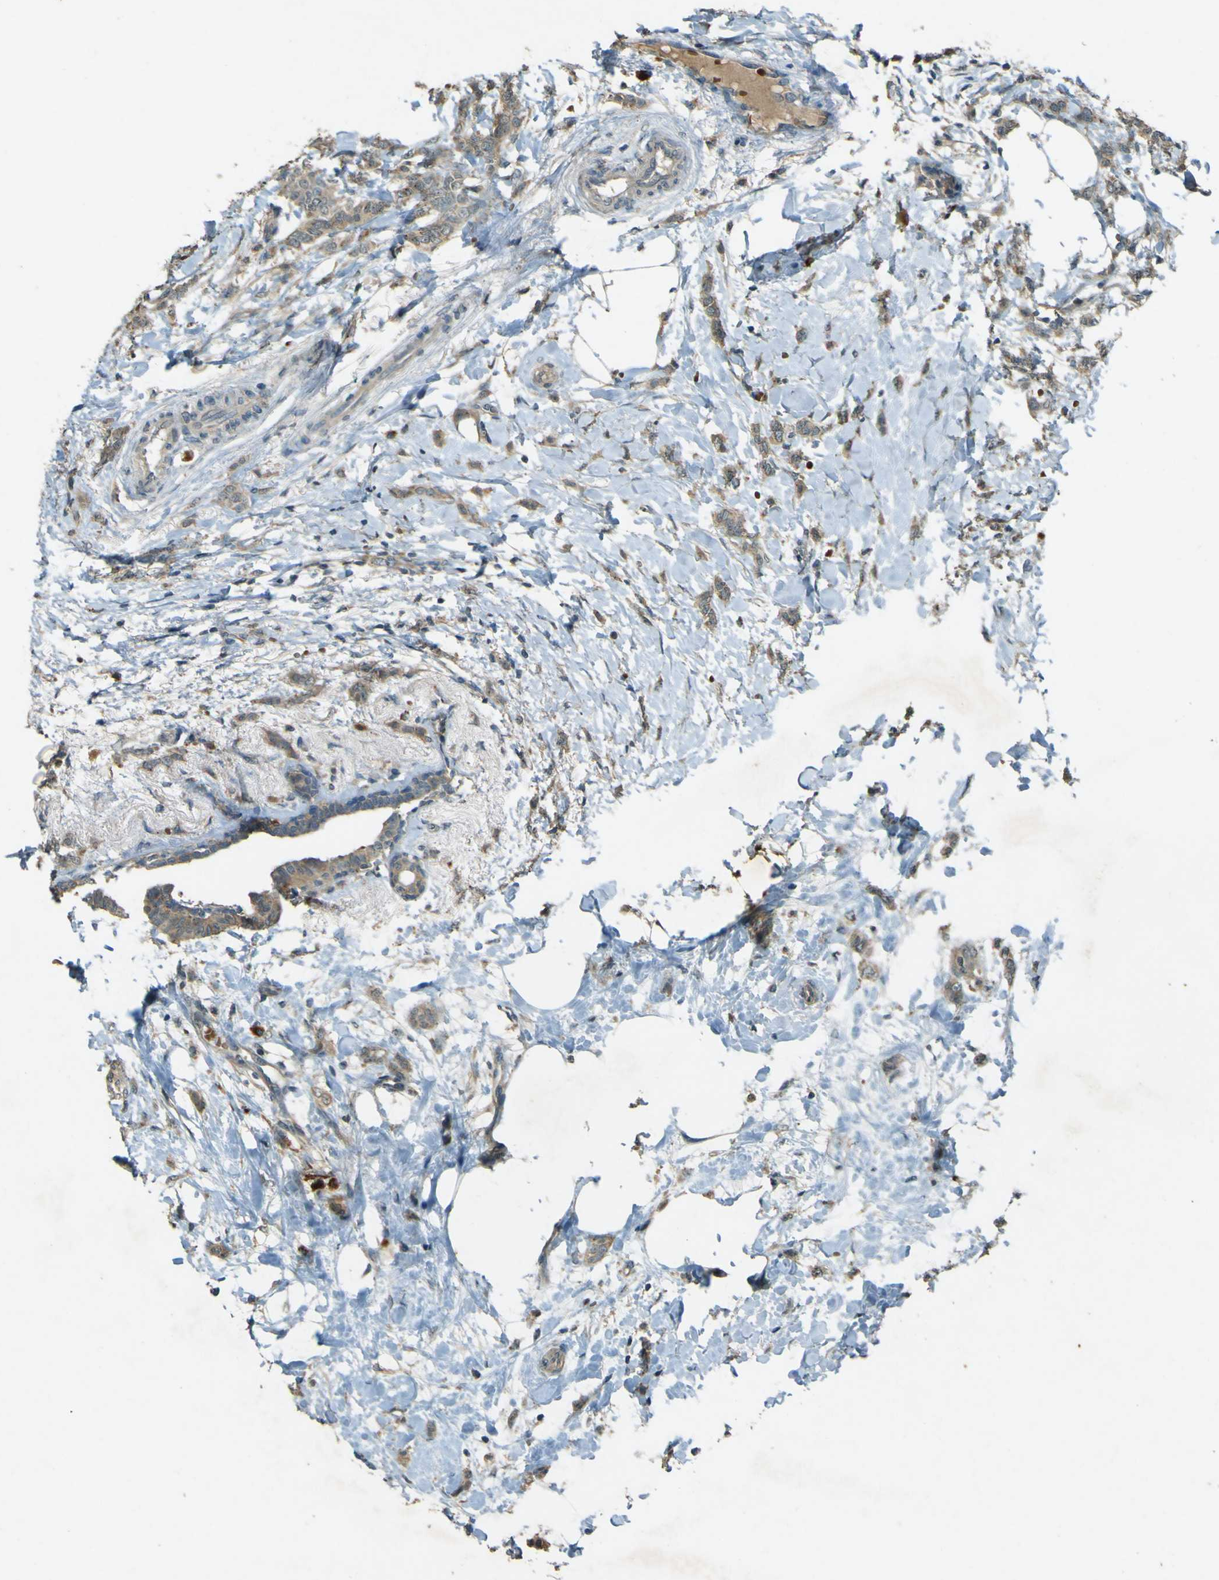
{"staining": {"intensity": "weak", "quantity": ">75%", "location": "cytoplasmic/membranous"}, "tissue": "breast cancer", "cell_type": "Tumor cells", "image_type": "cancer", "snomed": [{"axis": "morphology", "description": "Lobular carcinoma, in situ"}, {"axis": "morphology", "description": "Lobular carcinoma"}, {"axis": "topography", "description": "Breast"}], "caption": "Breast cancer (lobular carcinoma in situ) stained for a protein displays weak cytoplasmic/membranous positivity in tumor cells. Nuclei are stained in blue.", "gene": "MPDZ", "patient": {"sex": "female", "age": 41}}